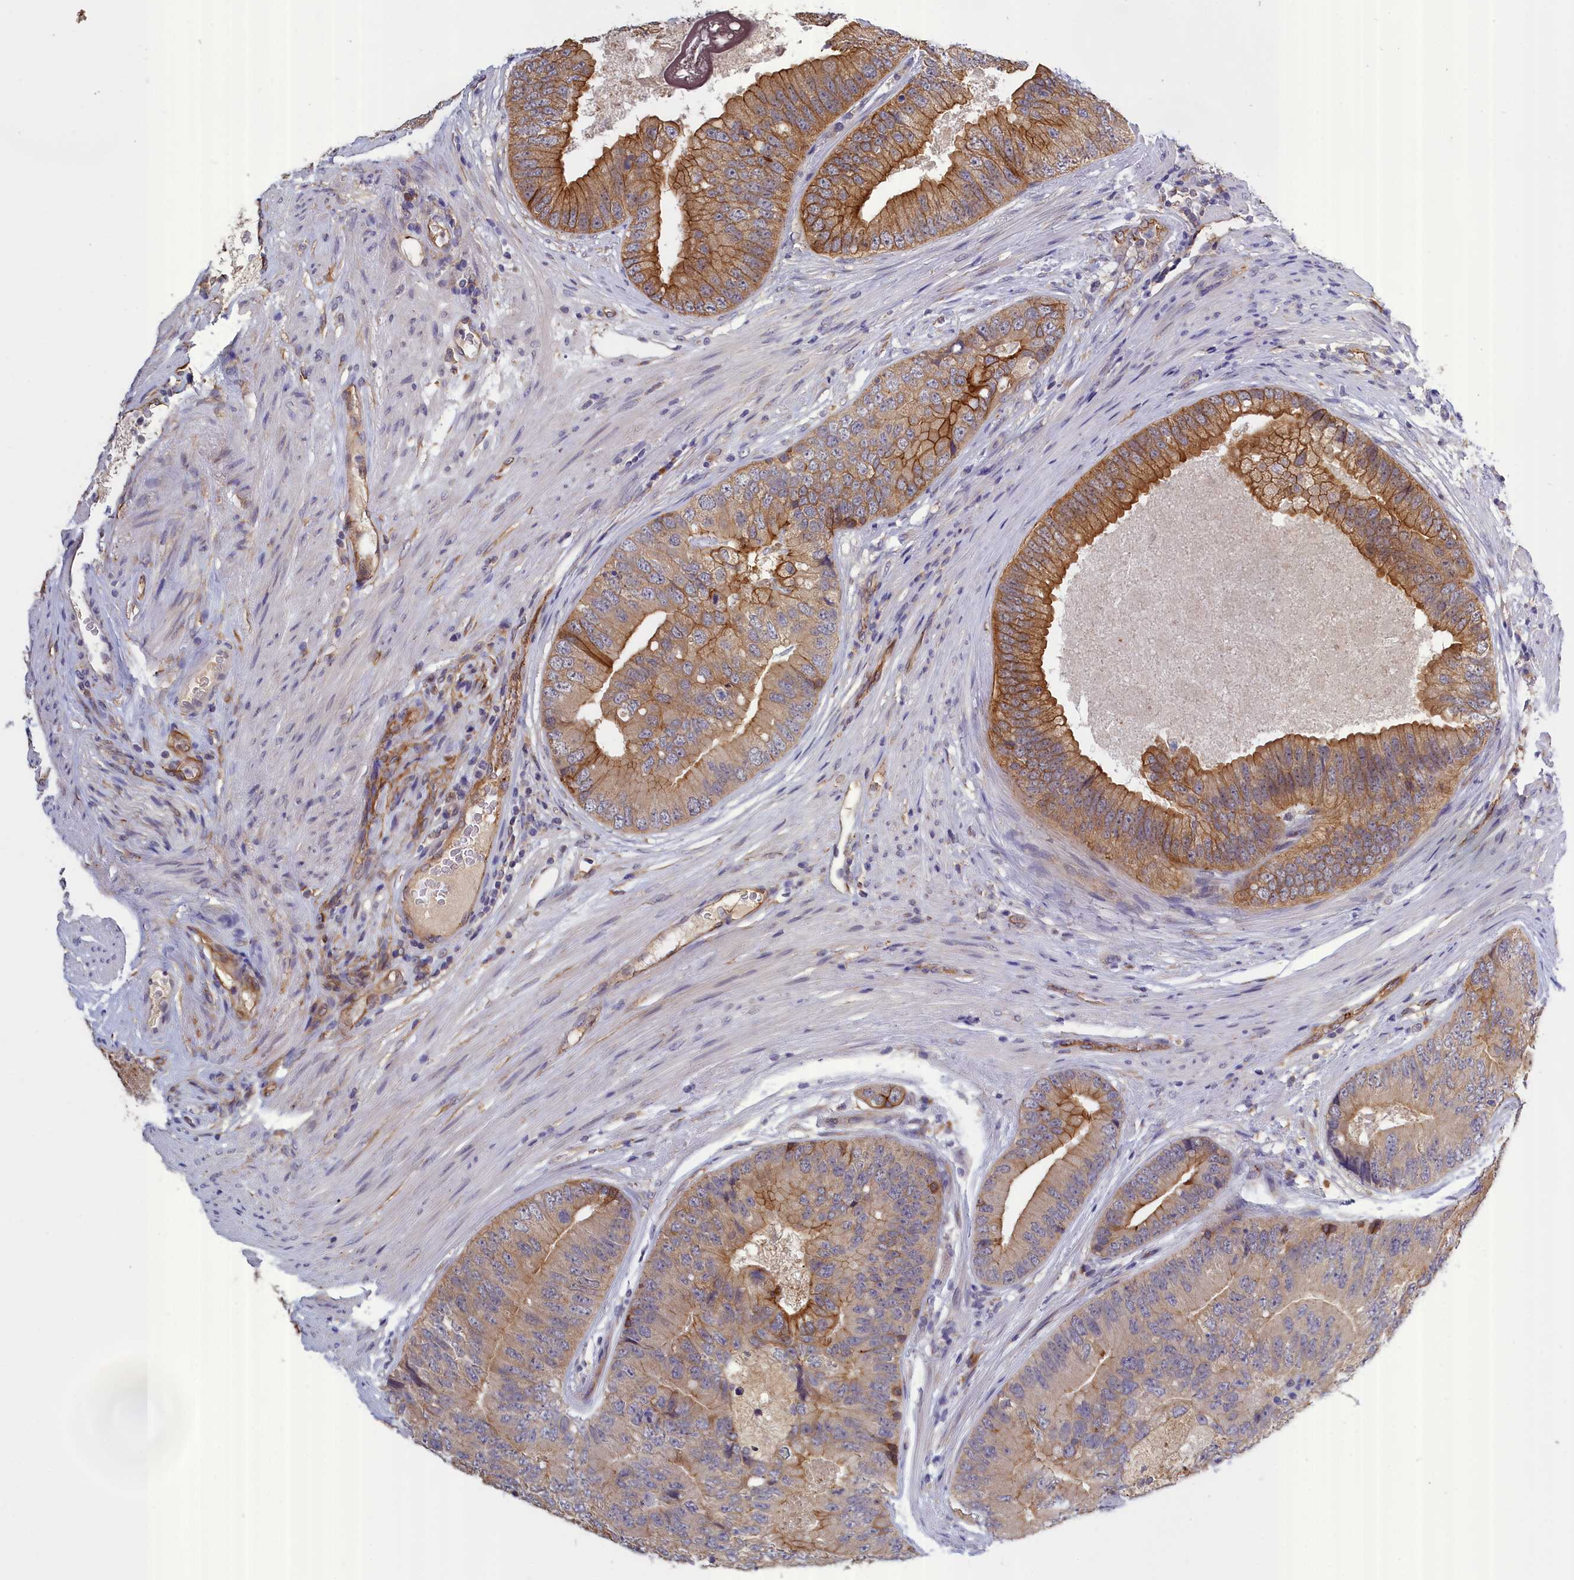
{"staining": {"intensity": "moderate", "quantity": ">75%", "location": "cytoplasmic/membranous"}, "tissue": "prostate cancer", "cell_type": "Tumor cells", "image_type": "cancer", "snomed": [{"axis": "morphology", "description": "Adenocarcinoma, High grade"}, {"axis": "topography", "description": "Prostate"}], "caption": "Moderate cytoplasmic/membranous staining is identified in approximately >75% of tumor cells in prostate cancer.", "gene": "COL19A1", "patient": {"sex": "male", "age": 70}}